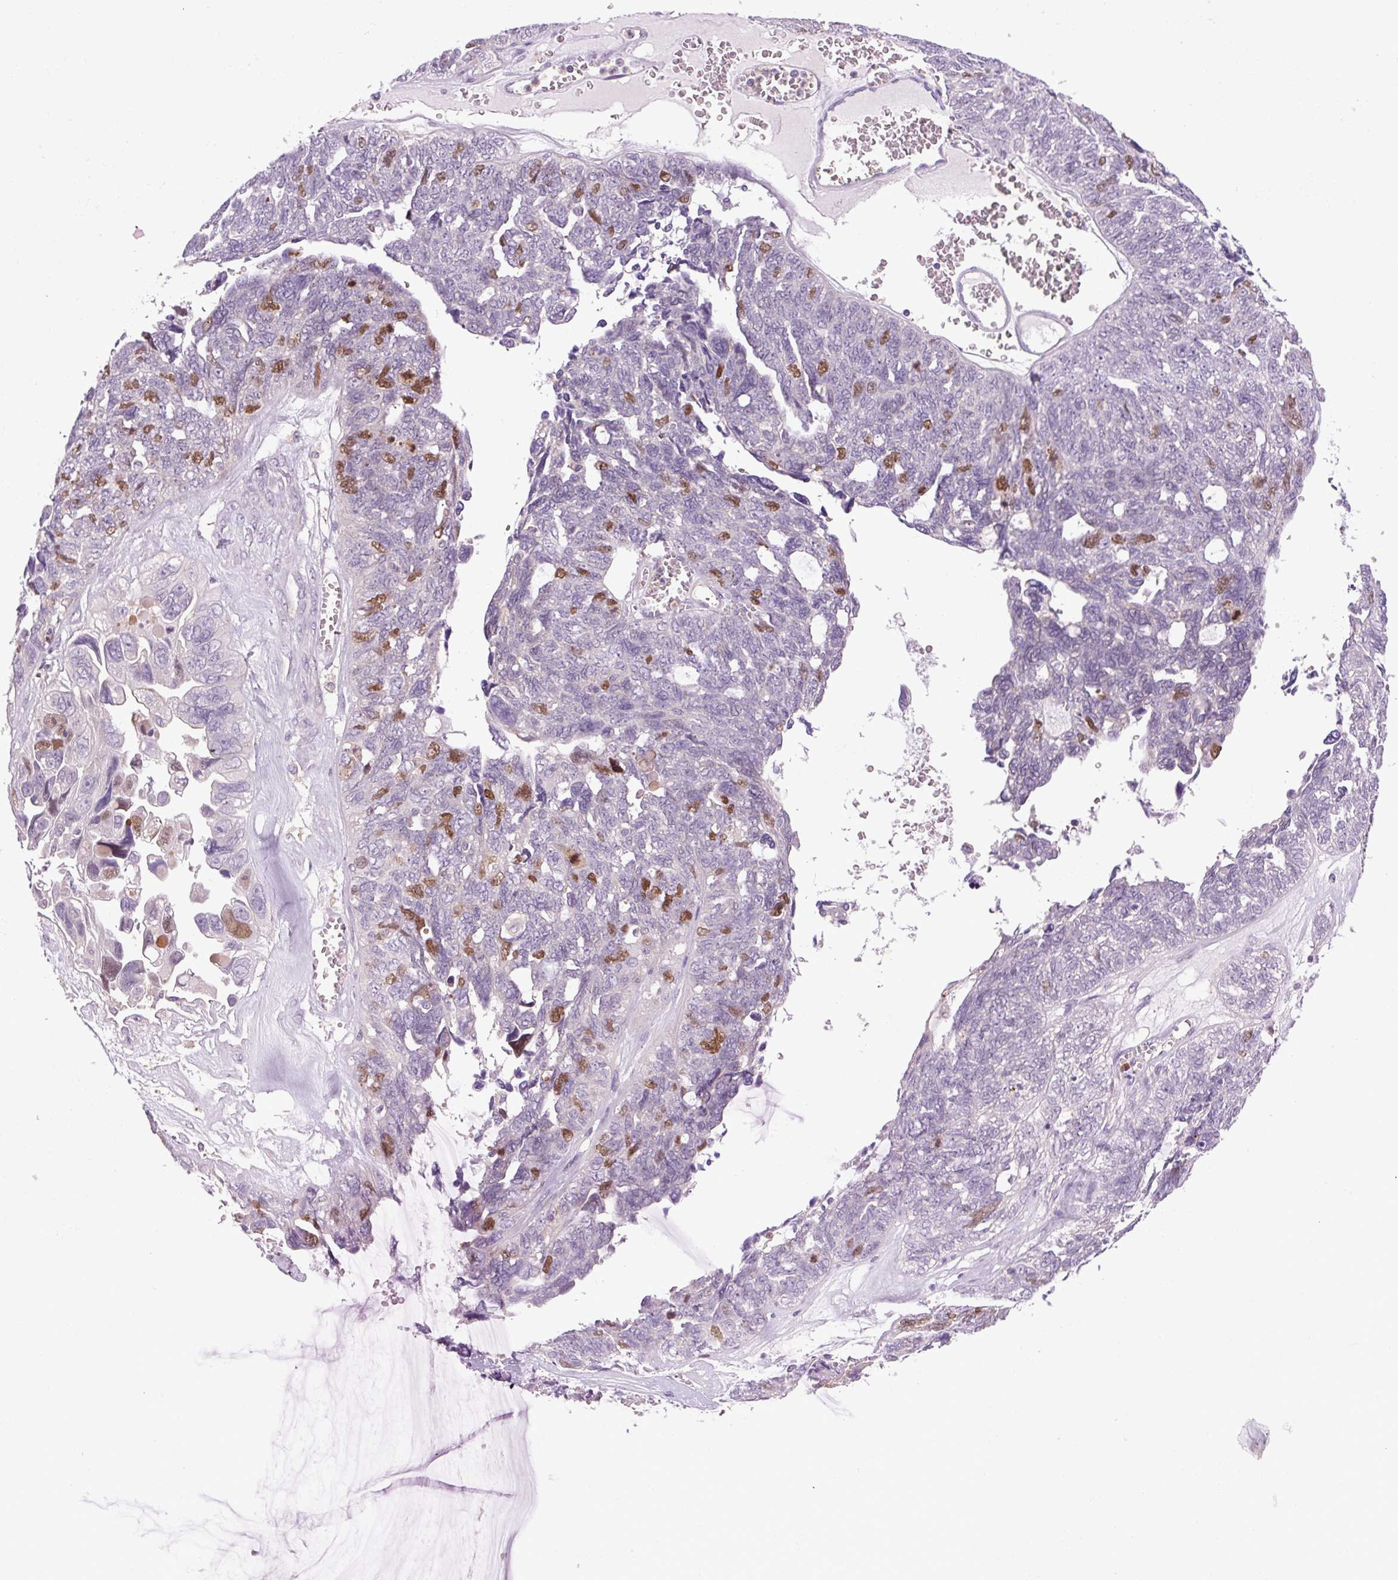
{"staining": {"intensity": "moderate", "quantity": "<25%", "location": "nuclear"}, "tissue": "ovarian cancer", "cell_type": "Tumor cells", "image_type": "cancer", "snomed": [{"axis": "morphology", "description": "Cystadenocarcinoma, serous, NOS"}, {"axis": "topography", "description": "Ovary"}], "caption": "The image displays immunohistochemical staining of ovarian cancer. There is moderate nuclear staining is identified in about <25% of tumor cells.", "gene": "KIFC1", "patient": {"sex": "female", "age": 79}}